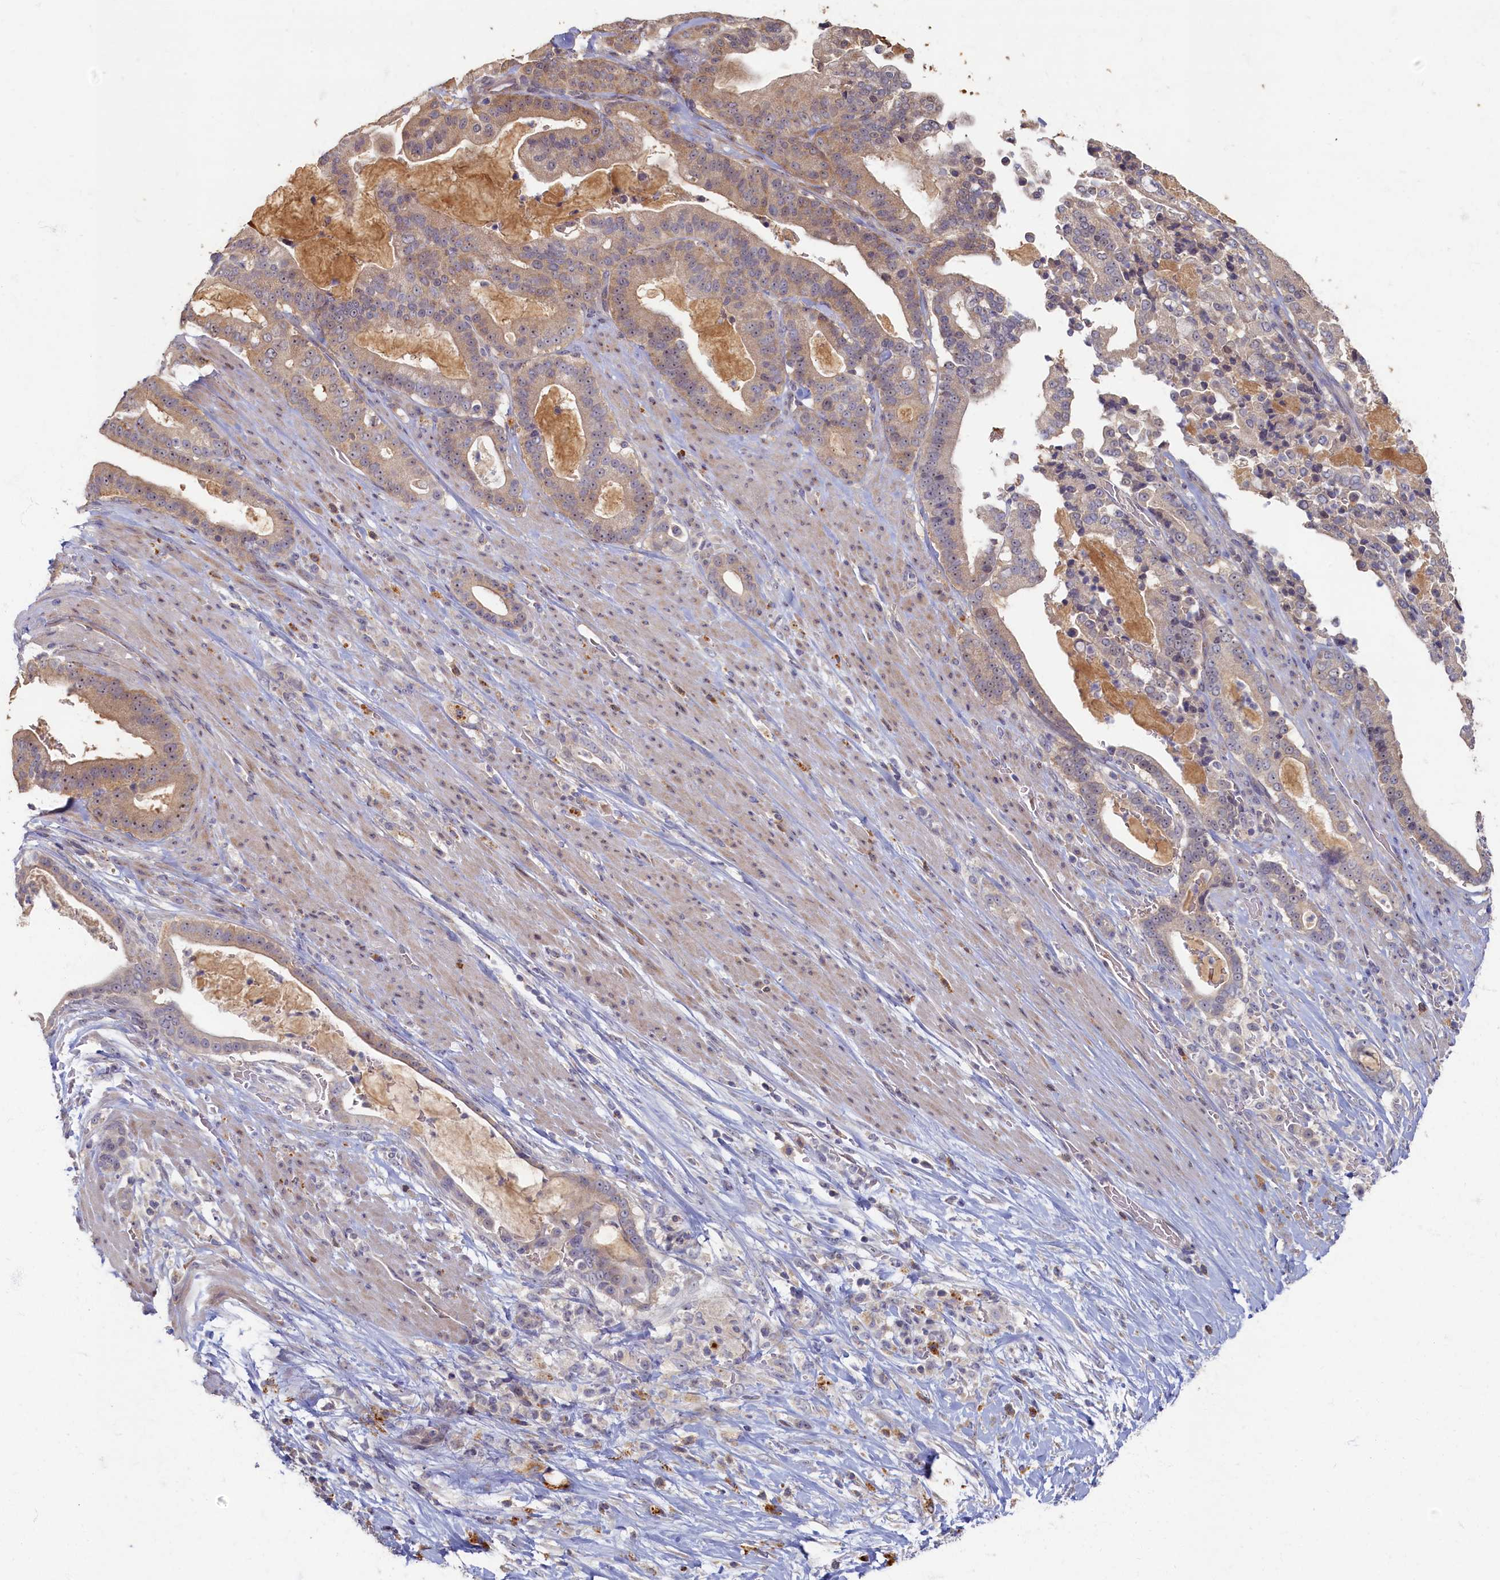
{"staining": {"intensity": "weak", "quantity": ">75%", "location": "cytoplasmic/membranous"}, "tissue": "pancreatic cancer", "cell_type": "Tumor cells", "image_type": "cancer", "snomed": [{"axis": "morphology", "description": "Adenocarcinoma, NOS"}, {"axis": "topography", "description": "Pancreas"}], "caption": "A low amount of weak cytoplasmic/membranous staining is seen in approximately >75% of tumor cells in pancreatic adenocarcinoma tissue.", "gene": "HUNK", "patient": {"sex": "male", "age": 63}}